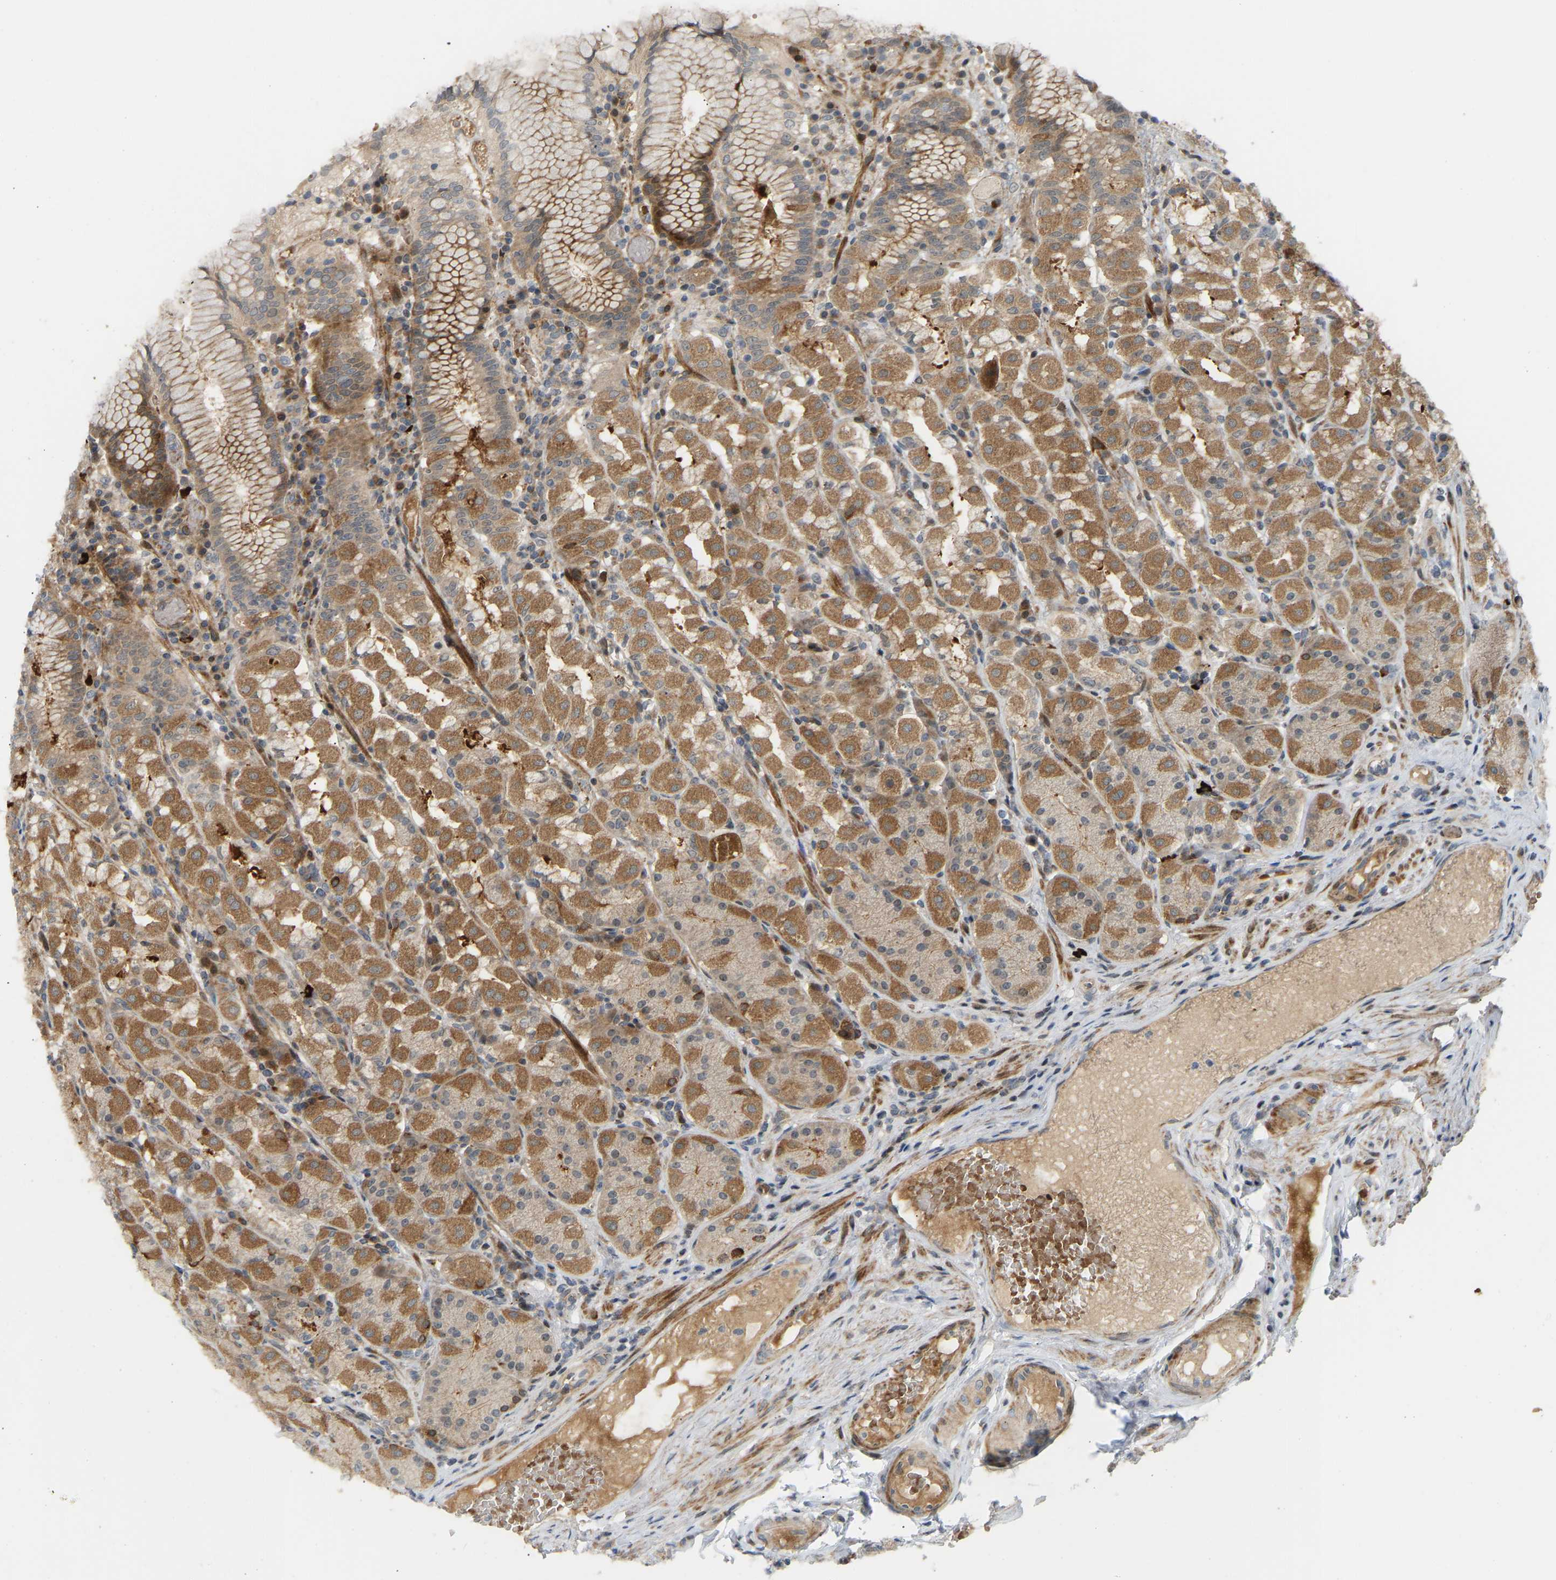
{"staining": {"intensity": "moderate", "quantity": ">75%", "location": "cytoplasmic/membranous"}, "tissue": "stomach", "cell_type": "Glandular cells", "image_type": "normal", "snomed": [{"axis": "morphology", "description": "Normal tissue, NOS"}, {"axis": "topography", "description": "Stomach"}, {"axis": "topography", "description": "Stomach, lower"}], "caption": "Benign stomach shows moderate cytoplasmic/membranous staining in approximately >75% of glandular cells Using DAB (brown) and hematoxylin (blue) stains, captured at high magnification using brightfield microscopy..", "gene": "POGLUT2", "patient": {"sex": "female", "age": 56}}